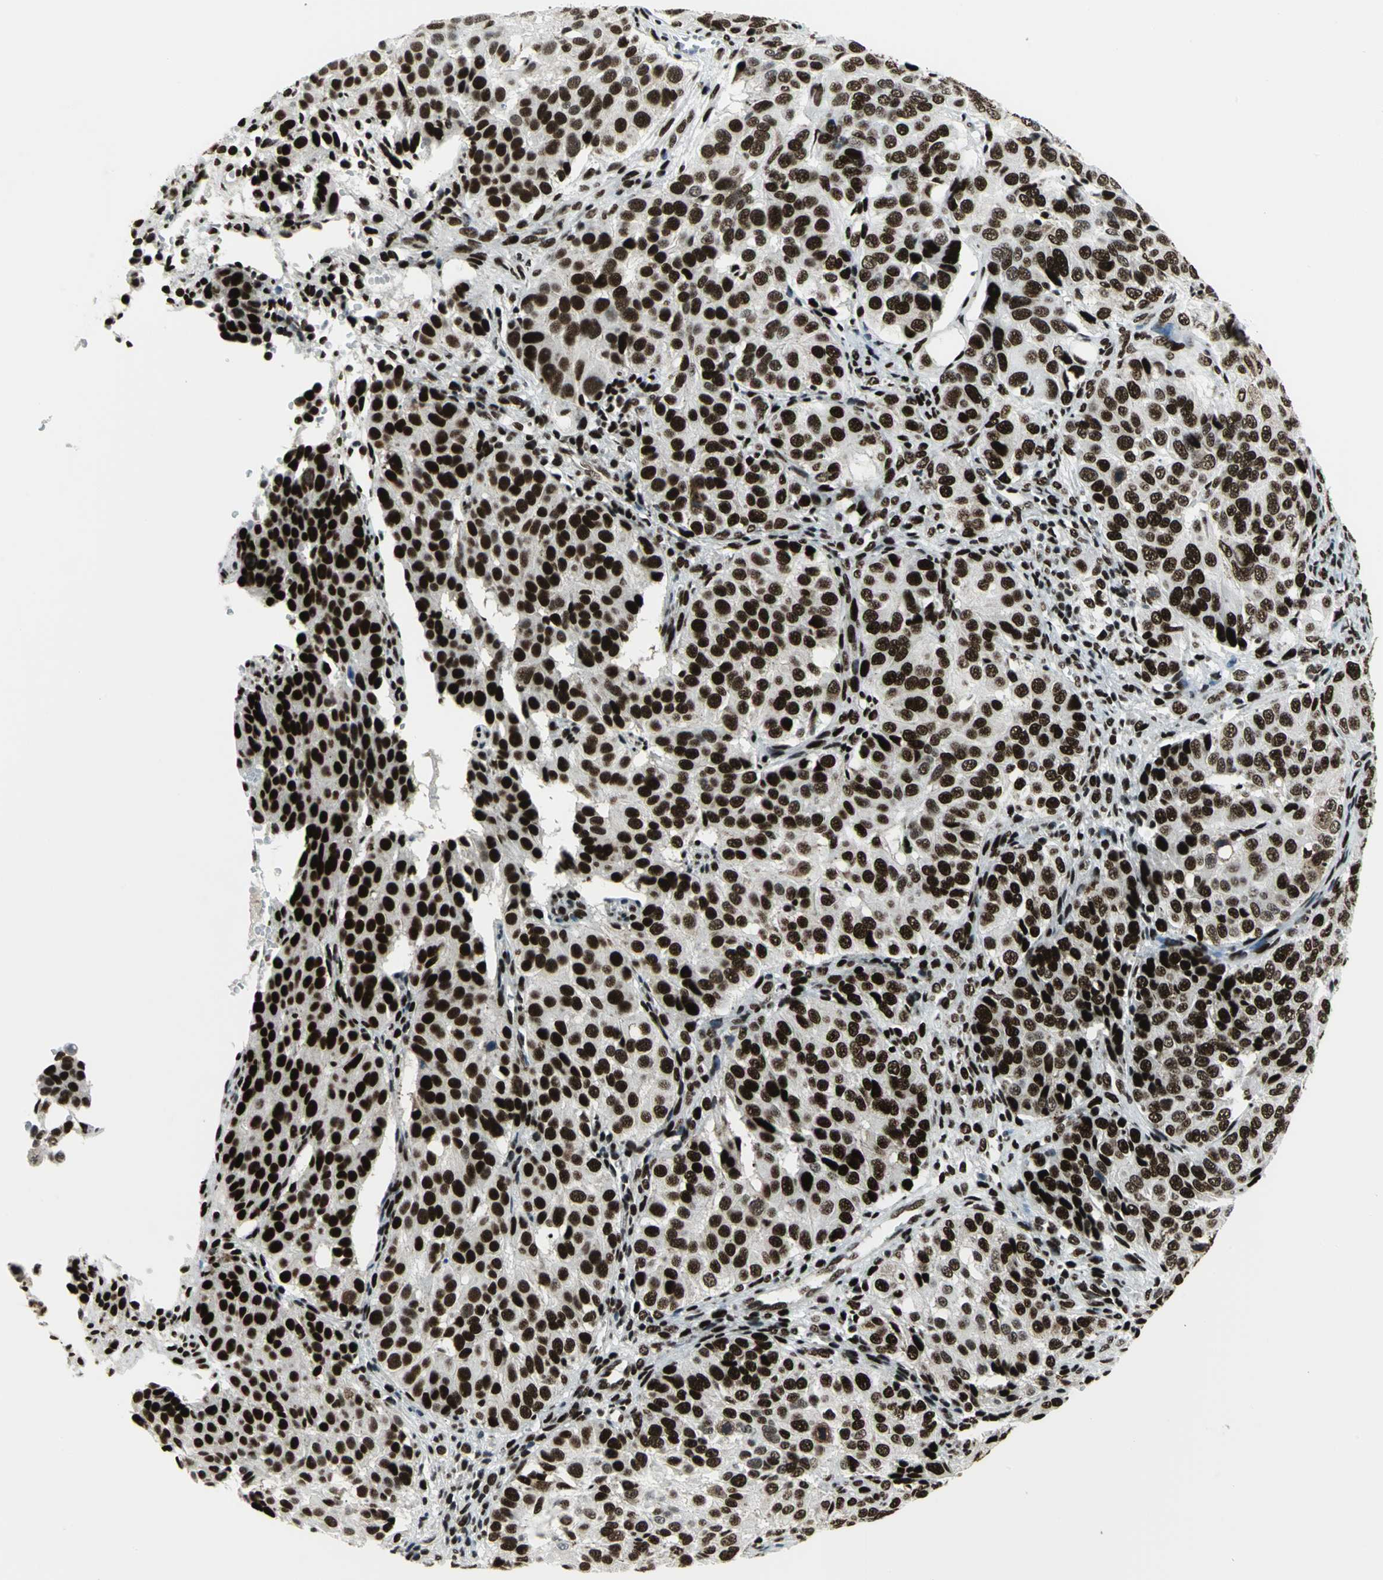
{"staining": {"intensity": "strong", "quantity": ">75%", "location": "nuclear"}, "tissue": "ovarian cancer", "cell_type": "Tumor cells", "image_type": "cancer", "snomed": [{"axis": "morphology", "description": "Carcinoma, endometroid"}, {"axis": "topography", "description": "Ovary"}], "caption": "Immunohistochemical staining of endometroid carcinoma (ovarian) displays high levels of strong nuclear positivity in about >75% of tumor cells. The protein of interest is stained brown, and the nuclei are stained in blue (DAB (3,3'-diaminobenzidine) IHC with brightfield microscopy, high magnification).", "gene": "SMARCA4", "patient": {"sex": "female", "age": 51}}